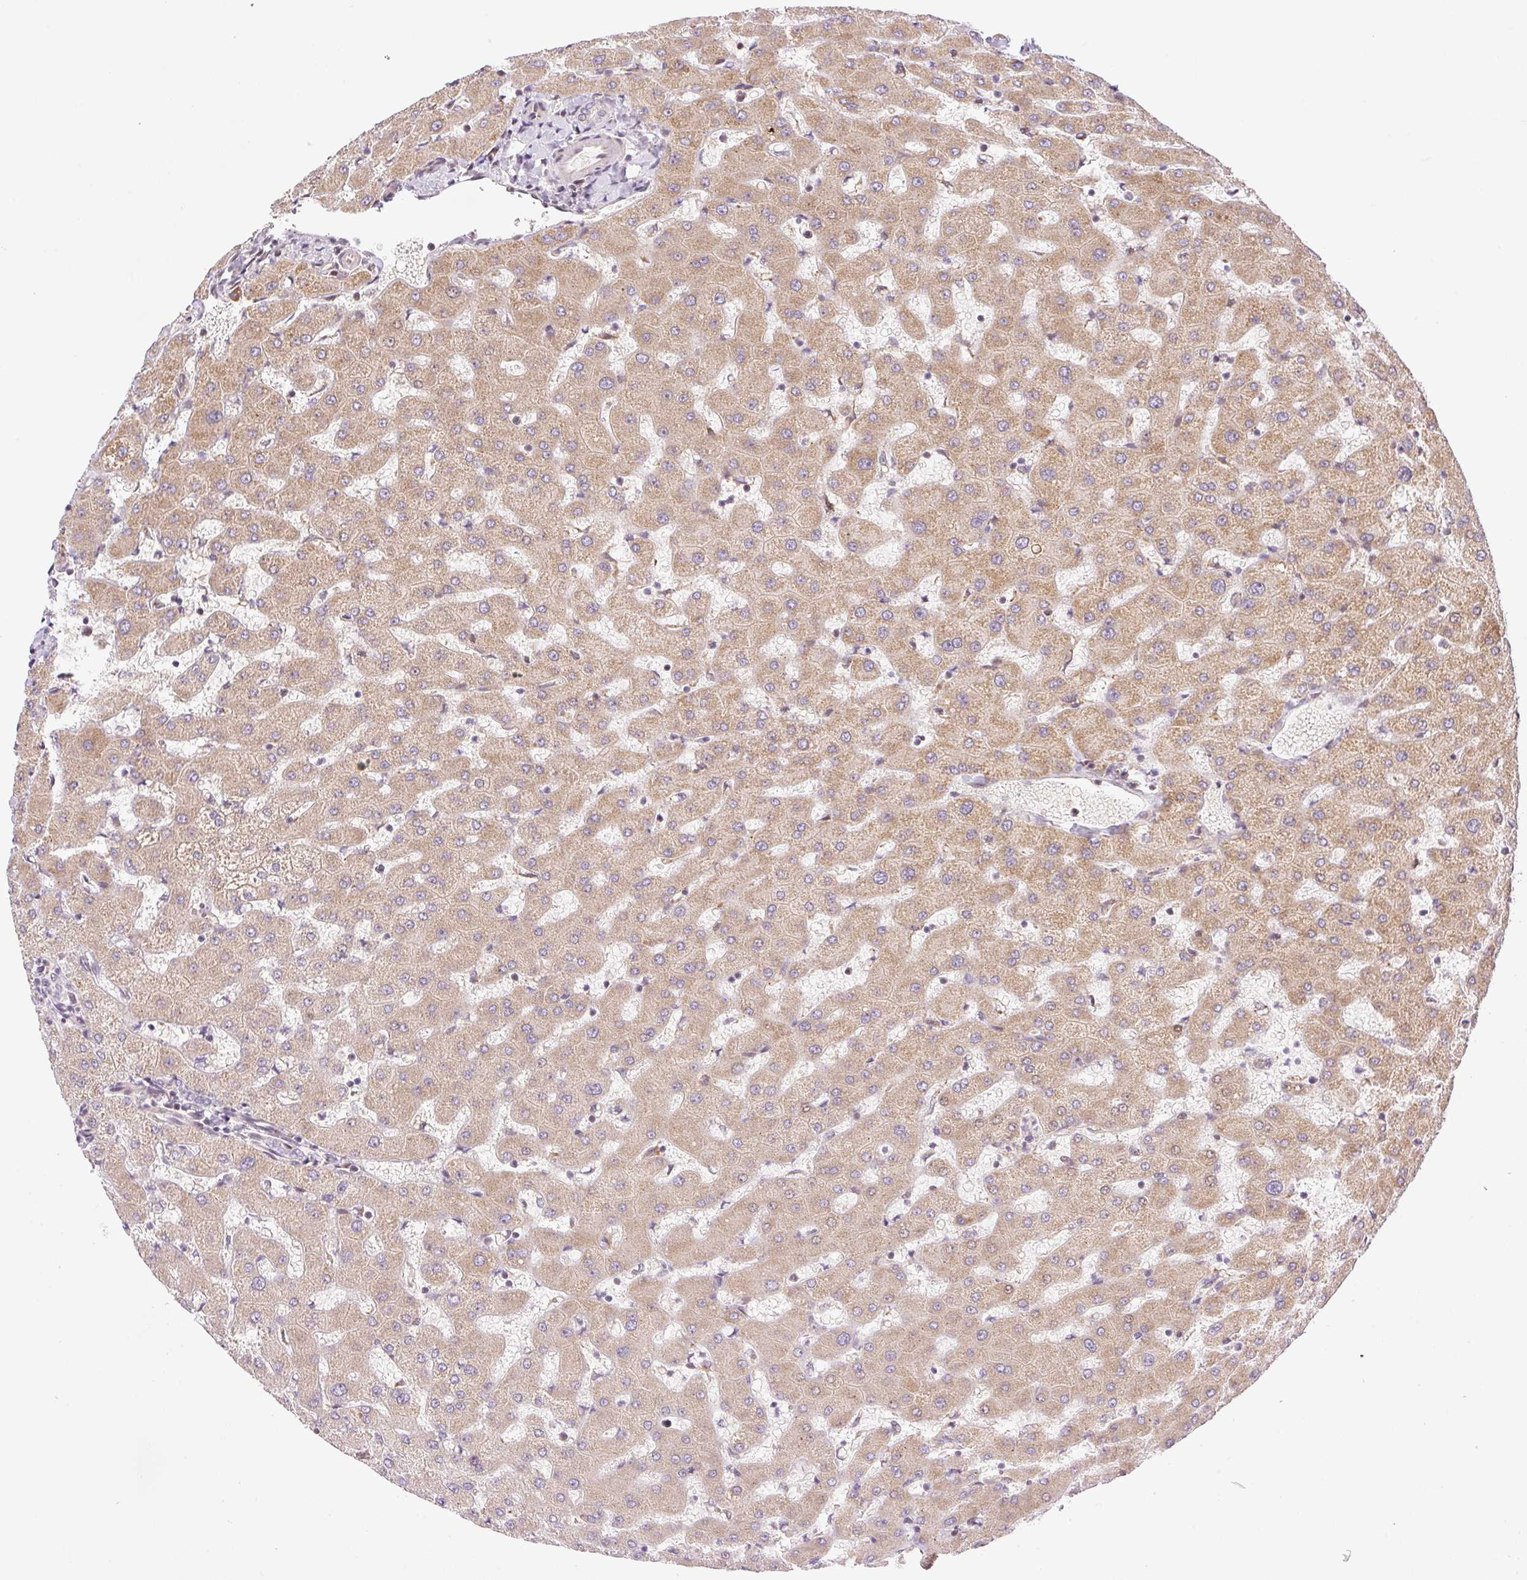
{"staining": {"intensity": "negative", "quantity": "none", "location": "none"}, "tissue": "liver", "cell_type": "Cholangiocytes", "image_type": "normal", "snomed": [{"axis": "morphology", "description": "Normal tissue, NOS"}, {"axis": "topography", "description": "Liver"}], "caption": "High power microscopy photomicrograph of an immunohistochemistry micrograph of unremarkable liver, revealing no significant expression in cholangiocytes.", "gene": "ZNF394", "patient": {"sex": "female", "age": 63}}